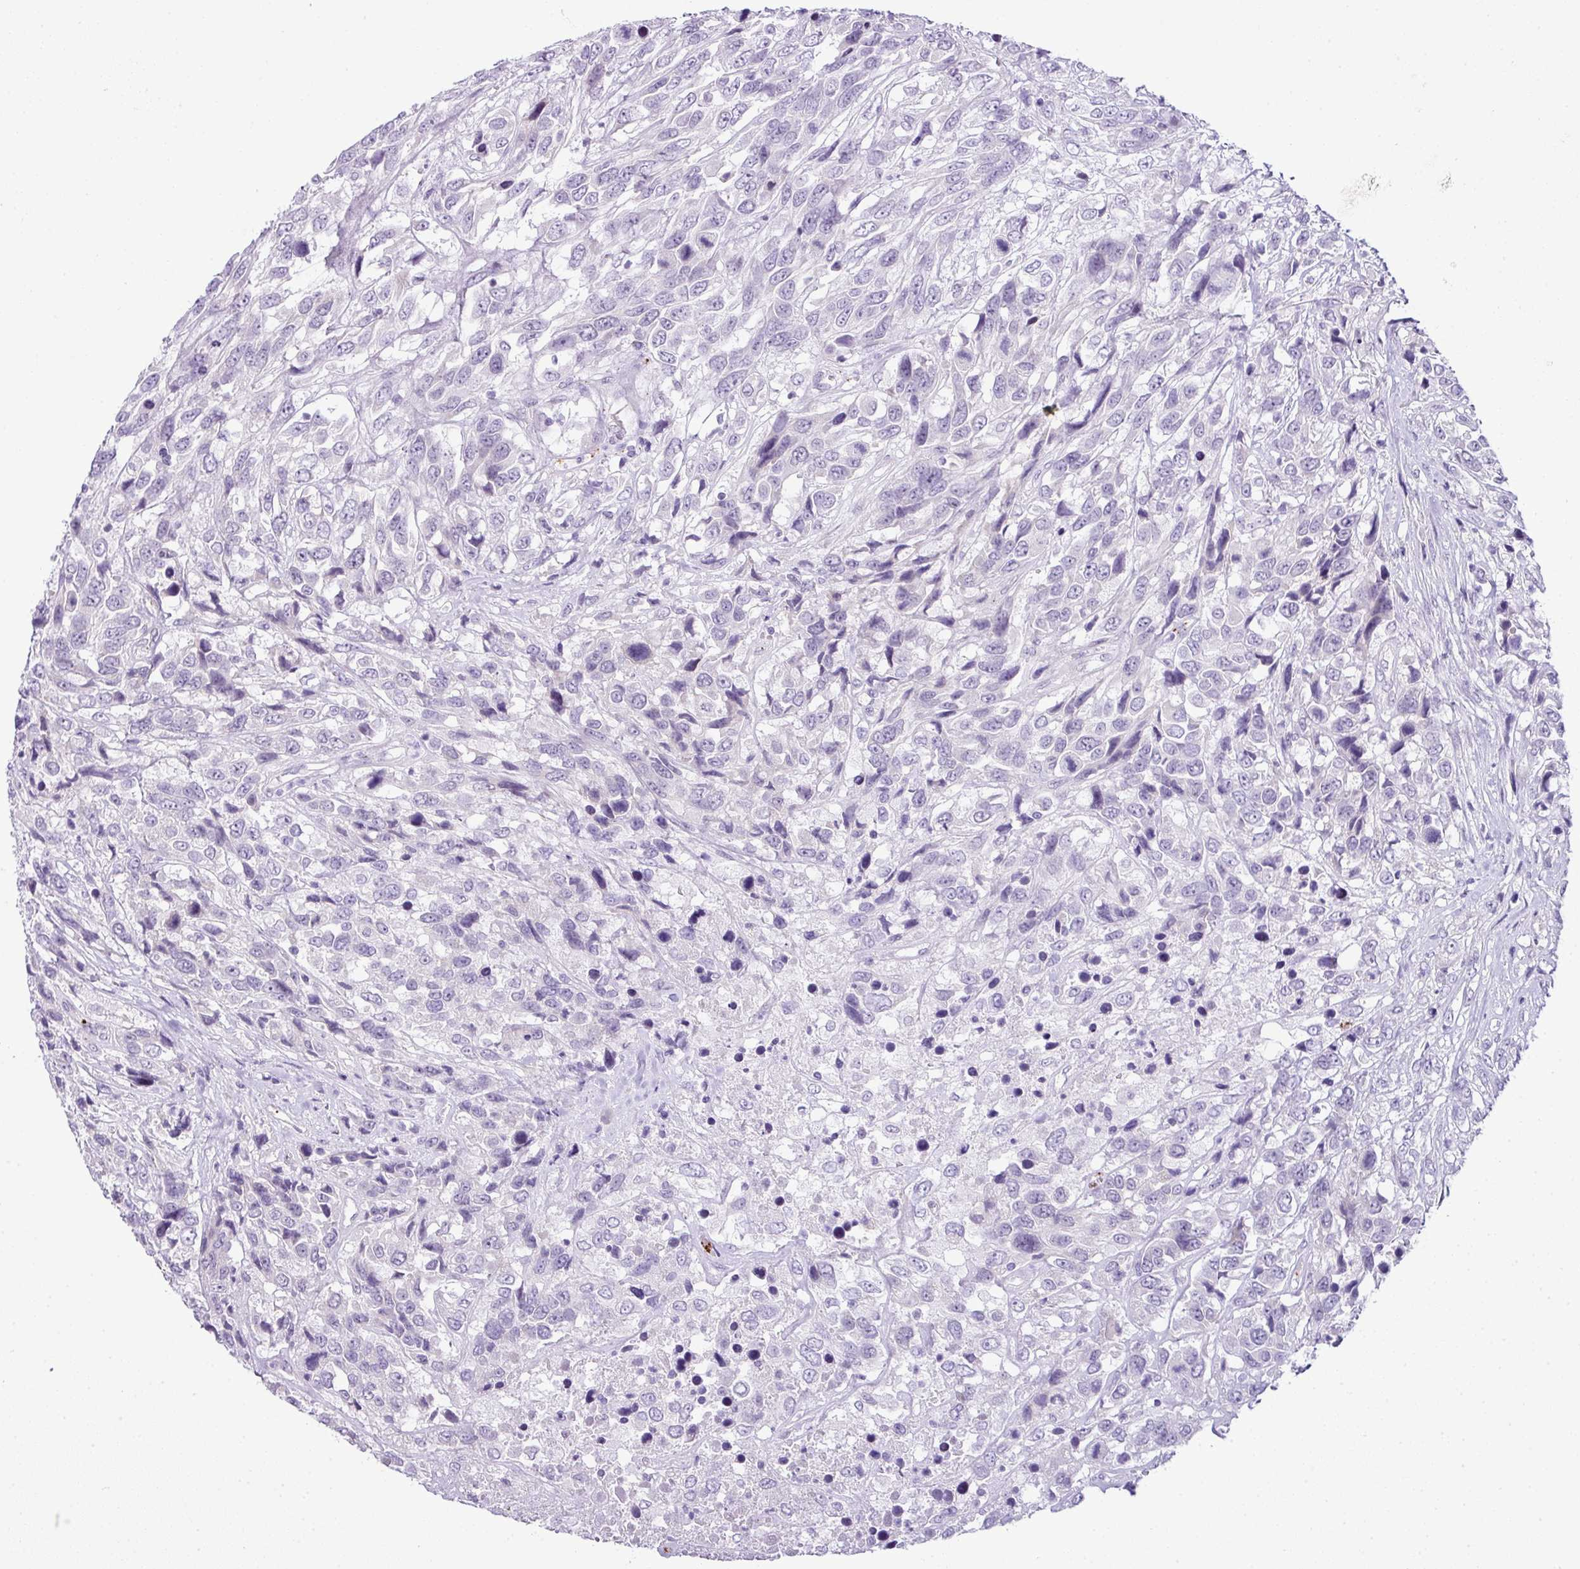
{"staining": {"intensity": "negative", "quantity": "none", "location": "none"}, "tissue": "urothelial cancer", "cell_type": "Tumor cells", "image_type": "cancer", "snomed": [{"axis": "morphology", "description": "Urothelial carcinoma, High grade"}, {"axis": "topography", "description": "Urinary bladder"}], "caption": "DAB (3,3'-diaminobenzidine) immunohistochemical staining of human urothelial cancer shows no significant expression in tumor cells. The staining is performed using DAB (3,3'-diaminobenzidine) brown chromogen with nuclei counter-stained in using hematoxylin.", "gene": "CMTM5", "patient": {"sex": "female", "age": 70}}